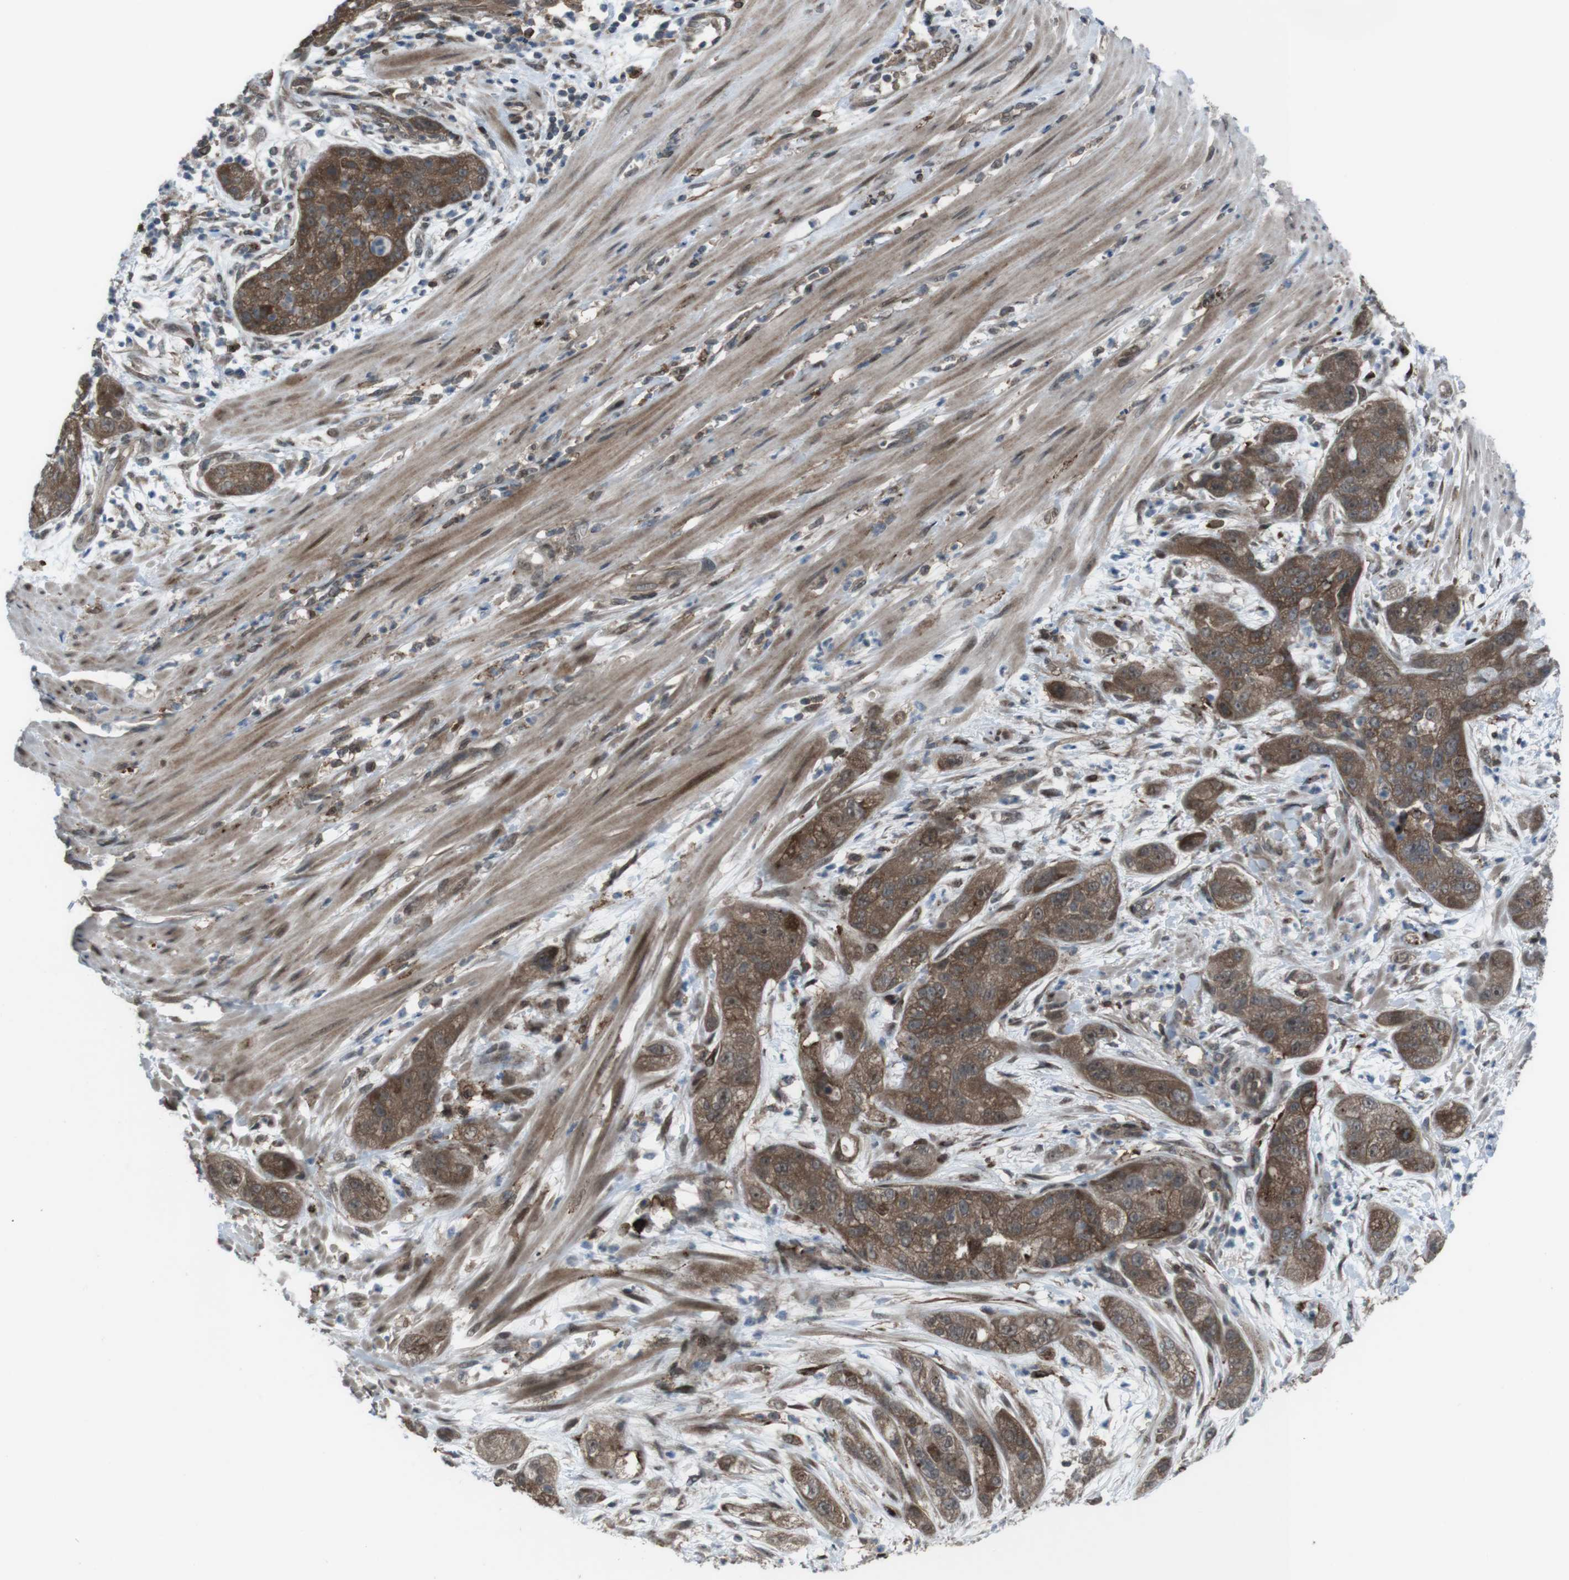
{"staining": {"intensity": "strong", "quantity": ">75%", "location": "cytoplasmic/membranous"}, "tissue": "pancreatic cancer", "cell_type": "Tumor cells", "image_type": "cancer", "snomed": [{"axis": "morphology", "description": "Adenocarcinoma, NOS"}, {"axis": "topography", "description": "Pancreas"}], "caption": "This histopathology image displays immunohistochemistry (IHC) staining of human adenocarcinoma (pancreatic), with high strong cytoplasmic/membranous expression in about >75% of tumor cells.", "gene": "GDF10", "patient": {"sex": "female", "age": 78}}